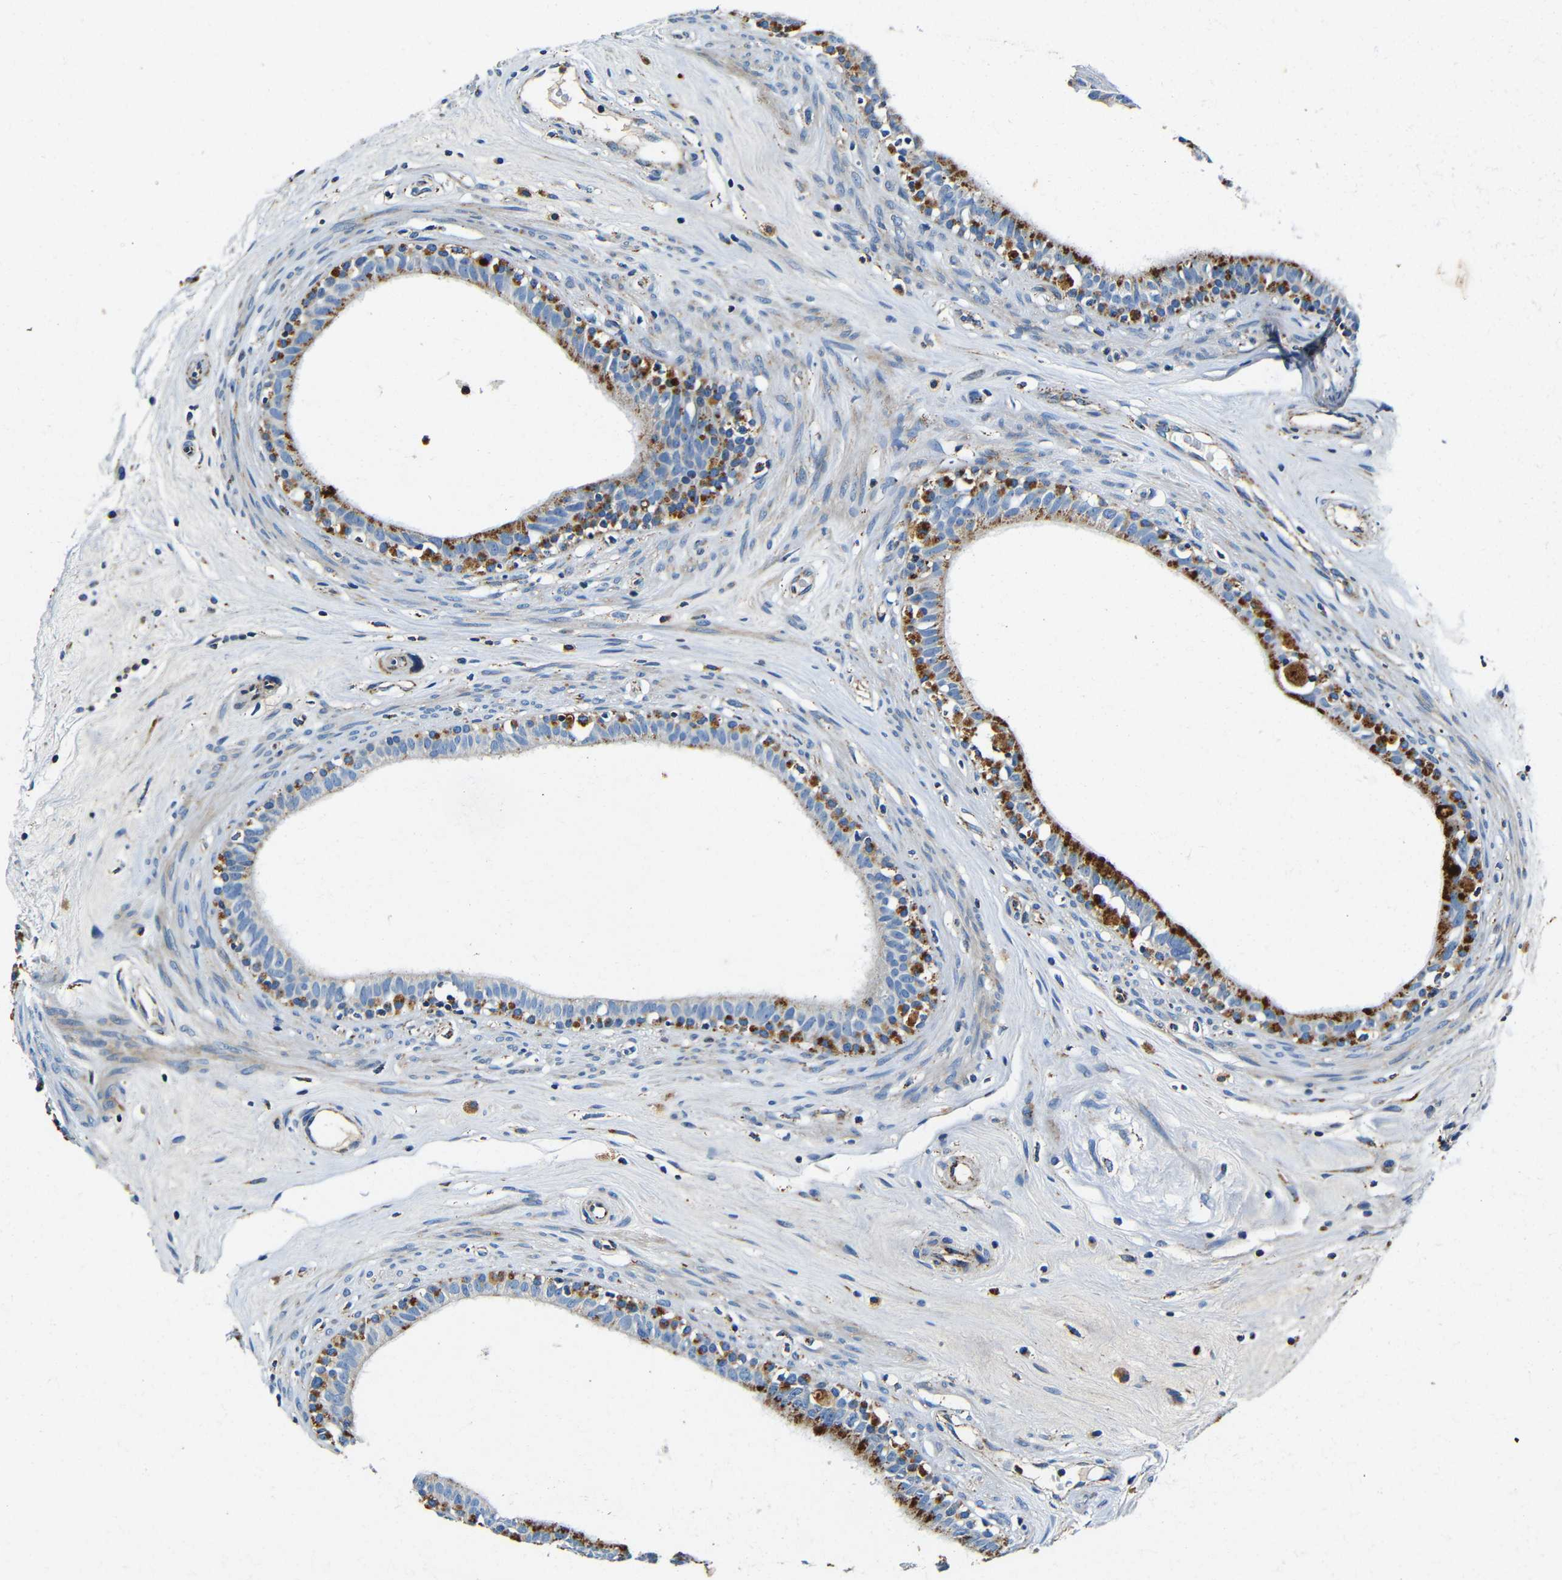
{"staining": {"intensity": "strong", "quantity": "25%-75%", "location": "cytoplasmic/membranous"}, "tissue": "epididymis", "cell_type": "Glandular cells", "image_type": "normal", "snomed": [{"axis": "morphology", "description": "Normal tissue, NOS"}, {"axis": "morphology", "description": "Inflammation, NOS"}, {"axis": "topography", "description": "Epididymis"}], "caption": "A histopathology image of epididymis stained for a protein demonstrates strong cytoplasmic/membranous brown staining in glandular cells. (DAB (3,3'-diaminobenzidine) = brown stain, brightfield microscopy at high magnification).", "gene": "GALNT18", "patient": {"sex": "male", "age": 84}}